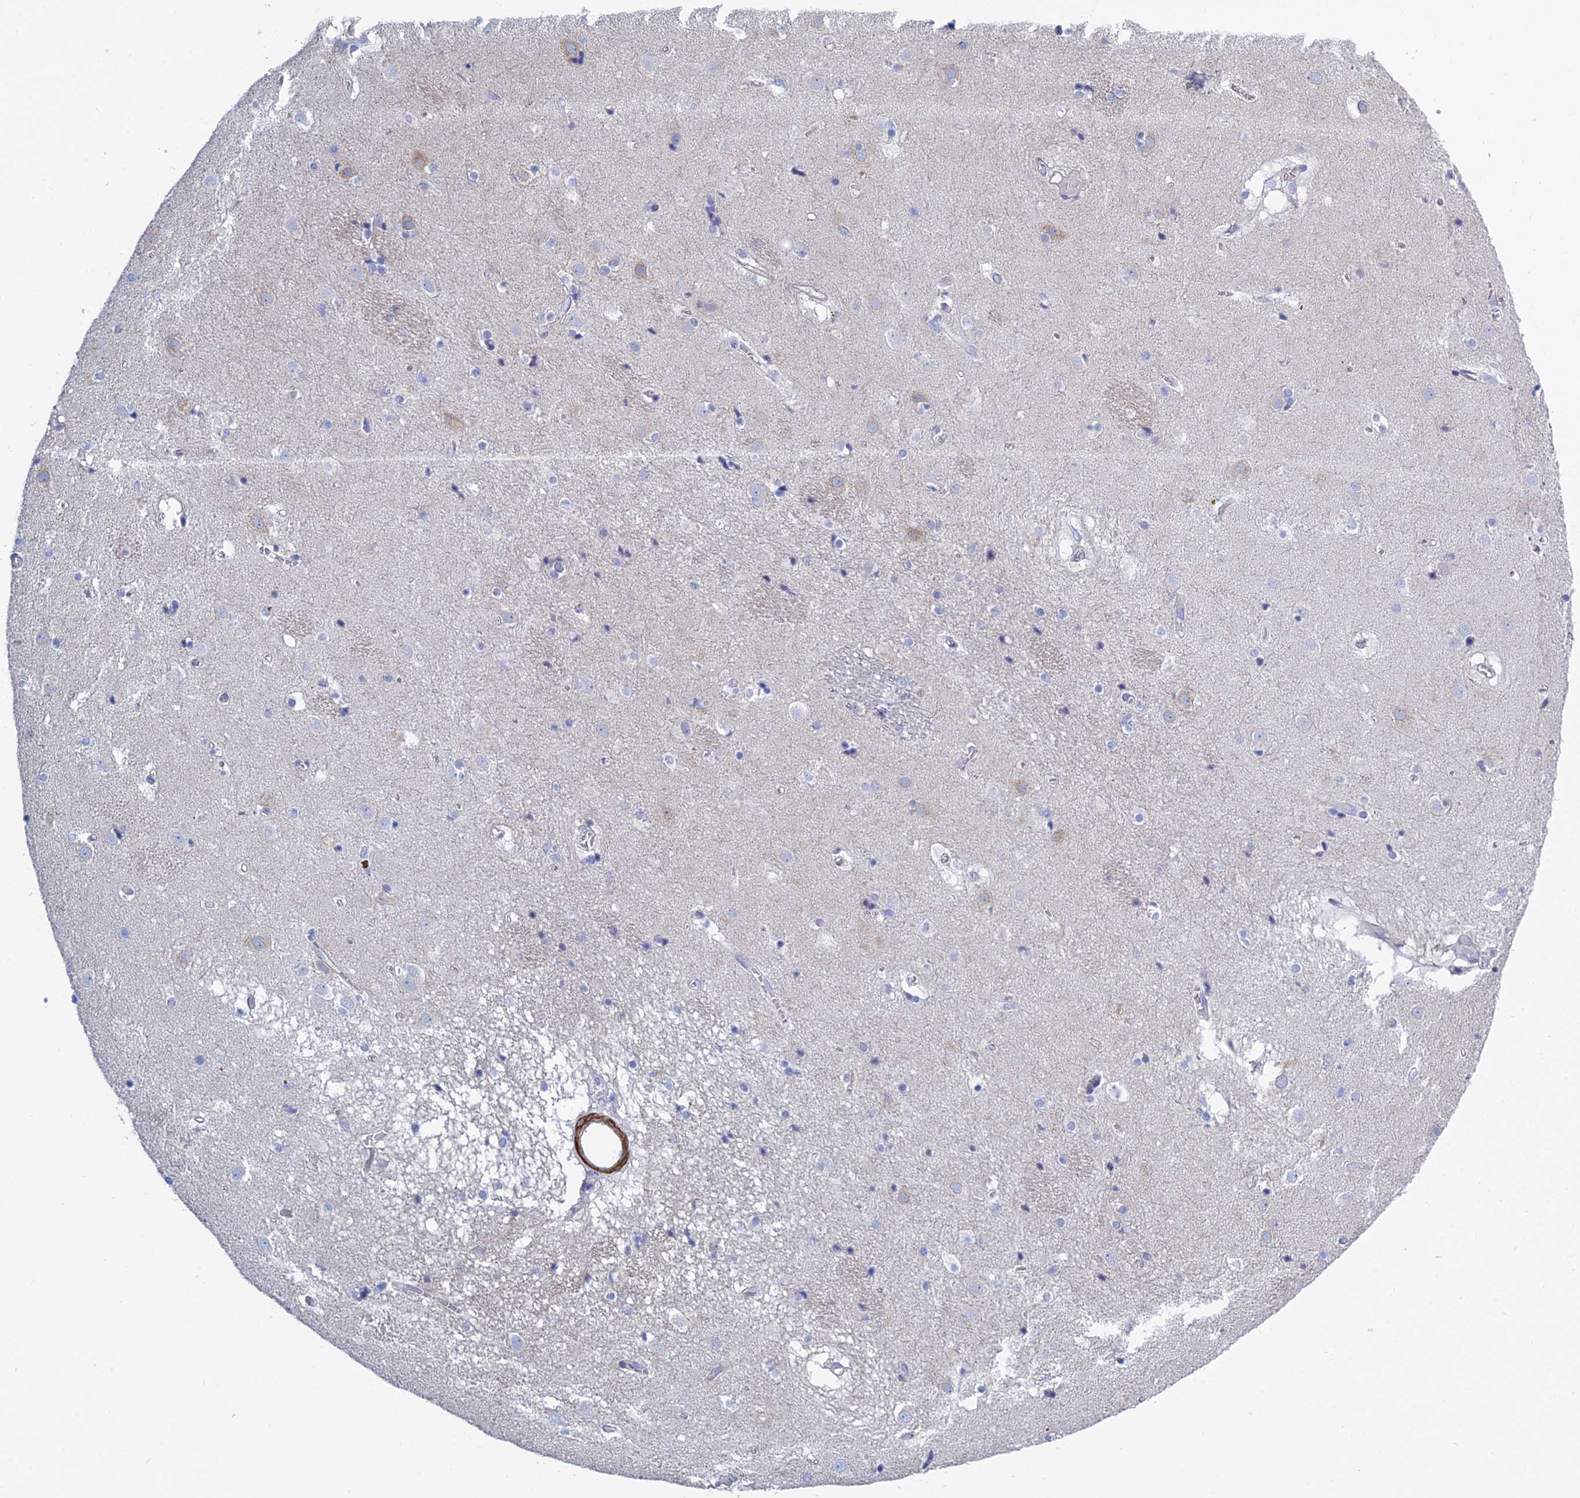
{"staining": {"intensity": "negative", "quantity": "none", "location": "none"}, "tissue": "caudate", "cell_type": "Glial cells", "image_type": "normal", "snomed": [{"axis": "morphology", "description": "Normal tissue, NOS"}, {"axis": "topography", "description": "Lateral ventricle wall"}], "caption": "An IHC histopathology image of benign caudate is shown. There is no staining in glial cells of caudate.", "gene": "PCDHA8", "patient": {"sex": "male", "age": 70}}